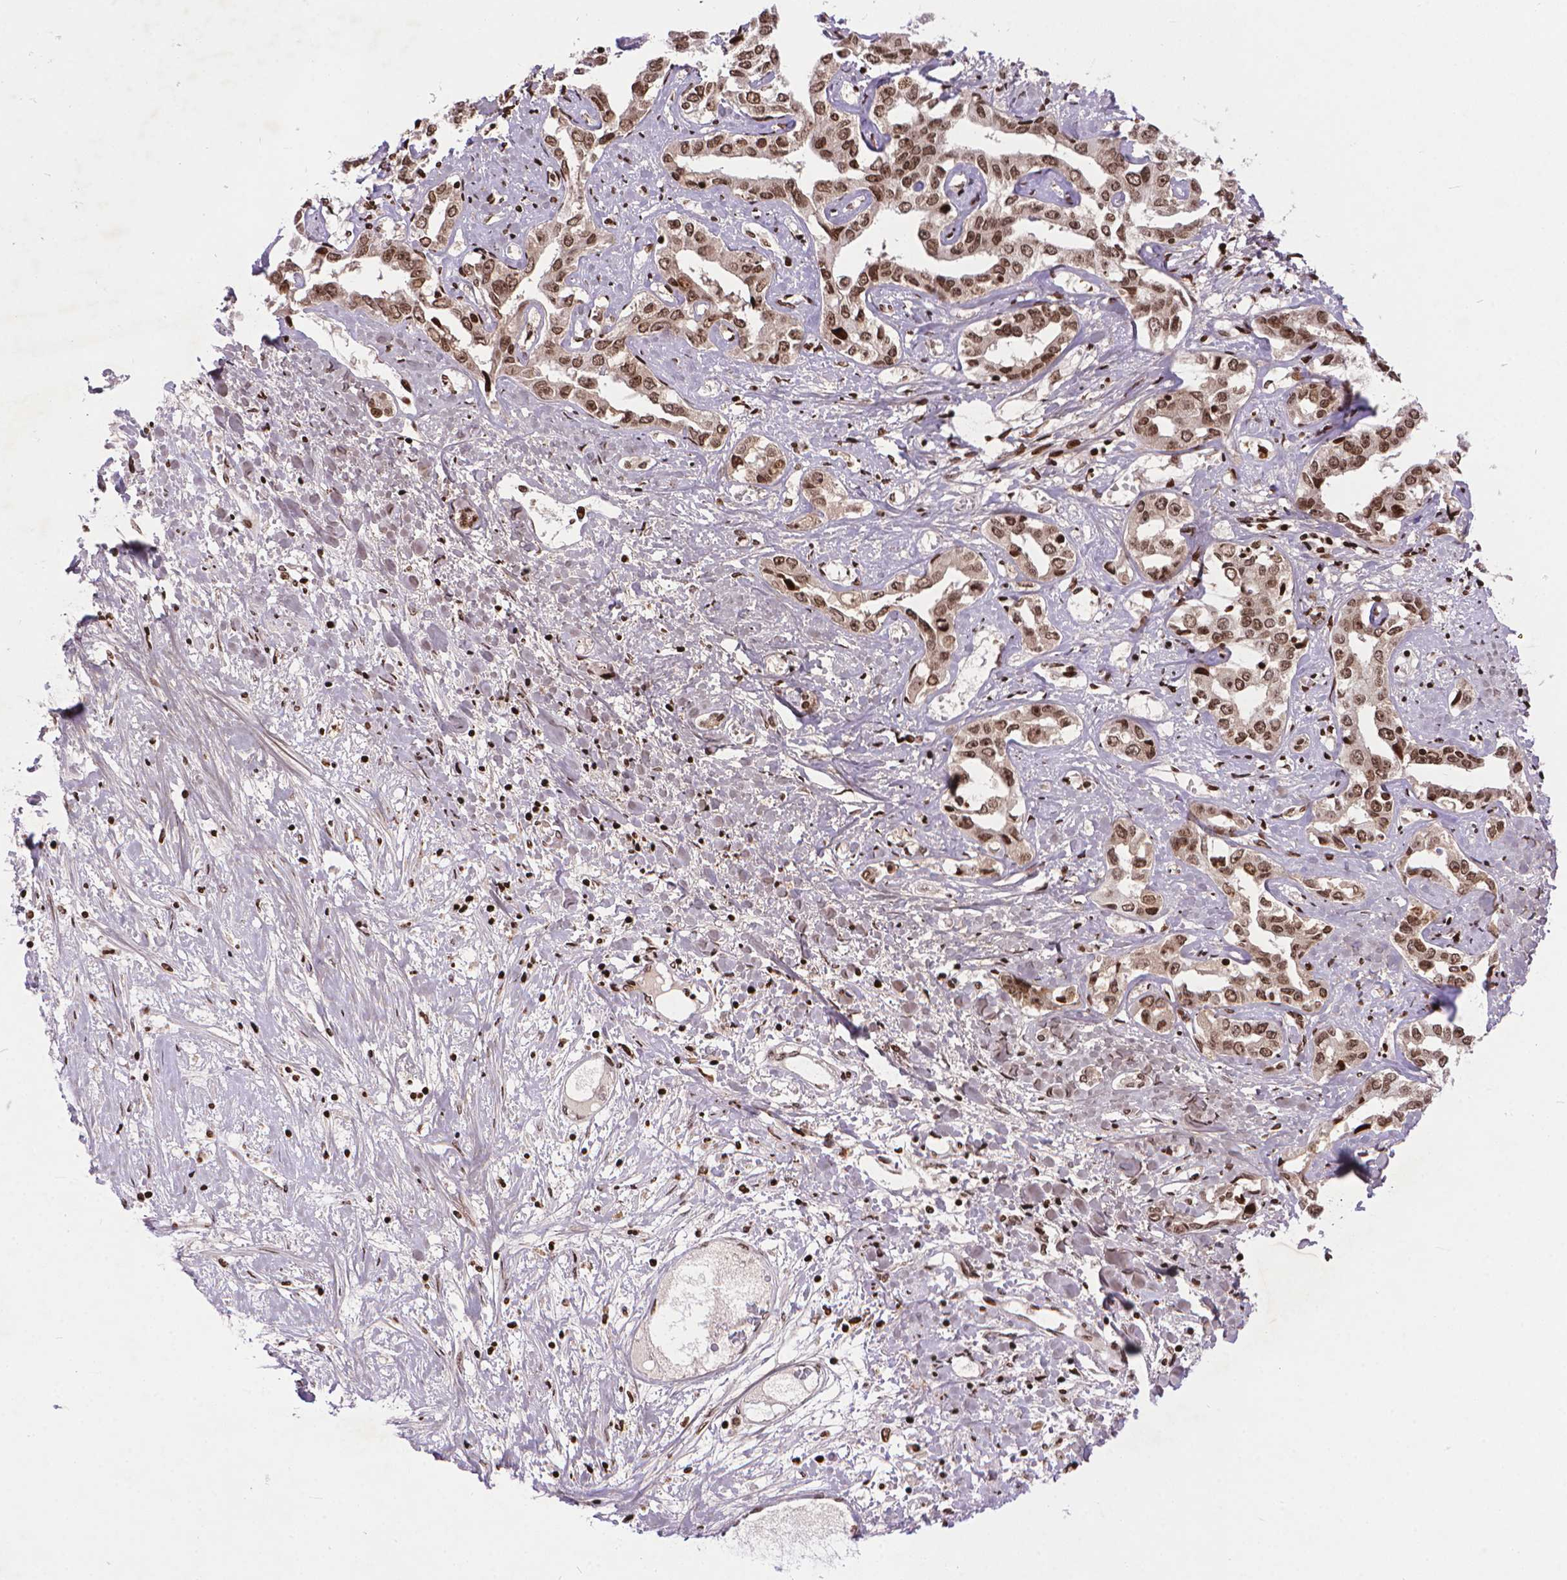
{"staining": {"intensity": "moderate", "quantity": ">75%", "location": "nuclear"}, "tissue": "liver cancer", "cell_type": "Tumor cells", "image_type": "cancer", "snomed": [{"axis": "morphology", "description": "Cholangiocarcinoma"}, {"axis": "topography", "description": "Liver"}], "caption": "Tumor cells demonstrate medium levels of moderate nuclear staining in about >75% of cells in cholangiocarcinoma (liver). The protein of interest is stained brown, and the nuclei are stained in blue (DAB (3,3'-diaminobenzidine) IHC with brightfield microscopy, high magnification).", "gene": "AMER1", "patient": {"sex": "male", "age": 59}}